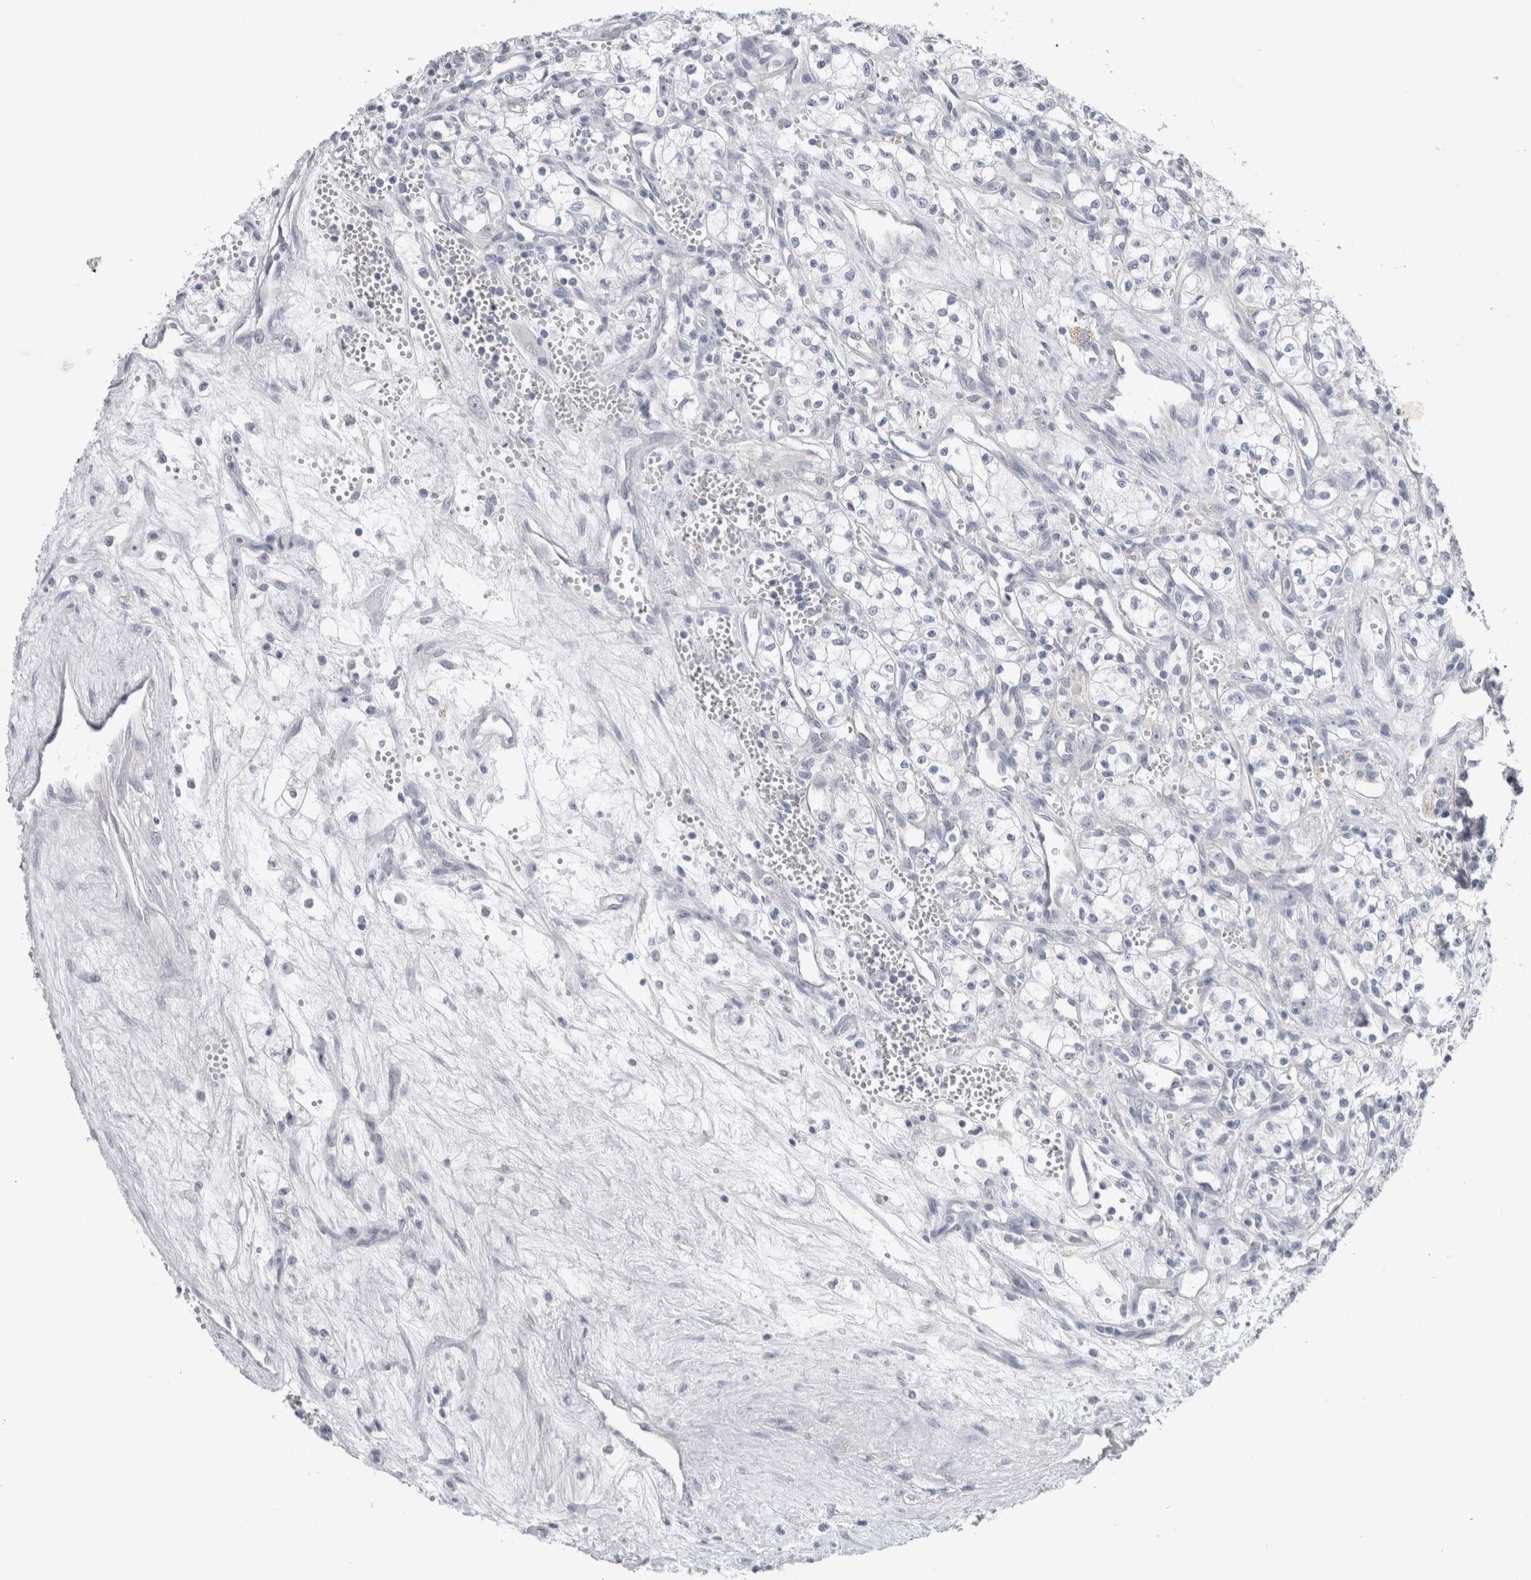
{"staining": {"intensity": "negative", "quantity": "none", "location": "none"}, "tissue": "renal cancer", "cell_type": "Tumor cells", "image_type": "cancer", "snomed": [{"axis": "morphology", "description": "Adenocarcinoma, NOS"}, {"axis": "topography", "description": "Kidney"}], "caption": "IHC of renal cancer shows no positivity in tumor cells.", "gene": "TONSL", "patient": {"sex": "male", "age": 59}}